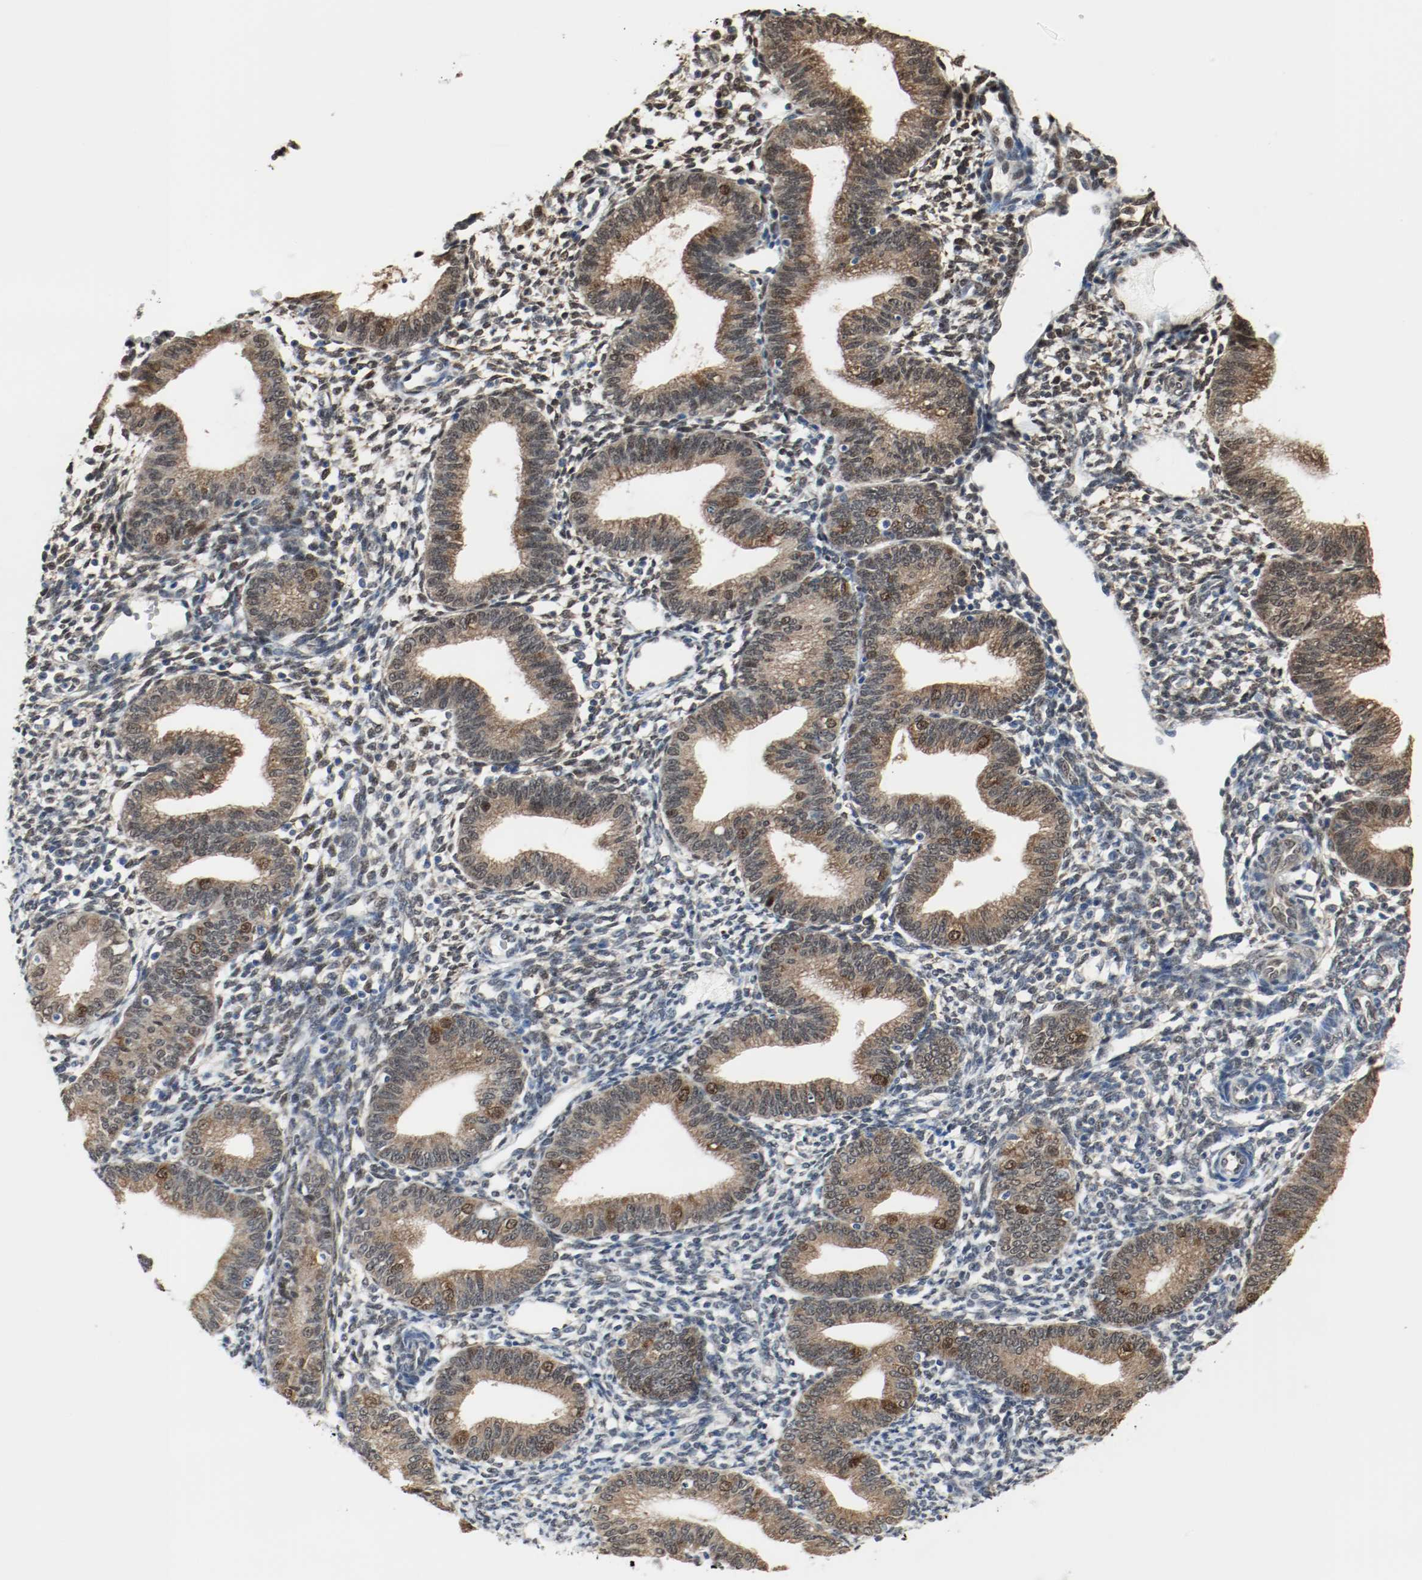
{"staining": {"intensity": "moderate", "quantity": "25%-75%", "location": "cytoplasmic/membranous,nuclear"}, "tissue": "endometrium", "cell_type": "Cells in endometrial stroma", "image_type": "normal", "snomed": [{"axis": "morphology", "description": "Normal tissue, NOS"}, {"axis": "topography", "description": "Endometrium"}], "caption": "This micrograph reveals IHC staining of unremarkable human endometrium, with medium moderate cytoplasmic/membranous,nuclear positivity in about 25%-75% of cells in endometrial stroma.", "gene": "PPME1", "patient": {"sex": "female", "age": 61}}